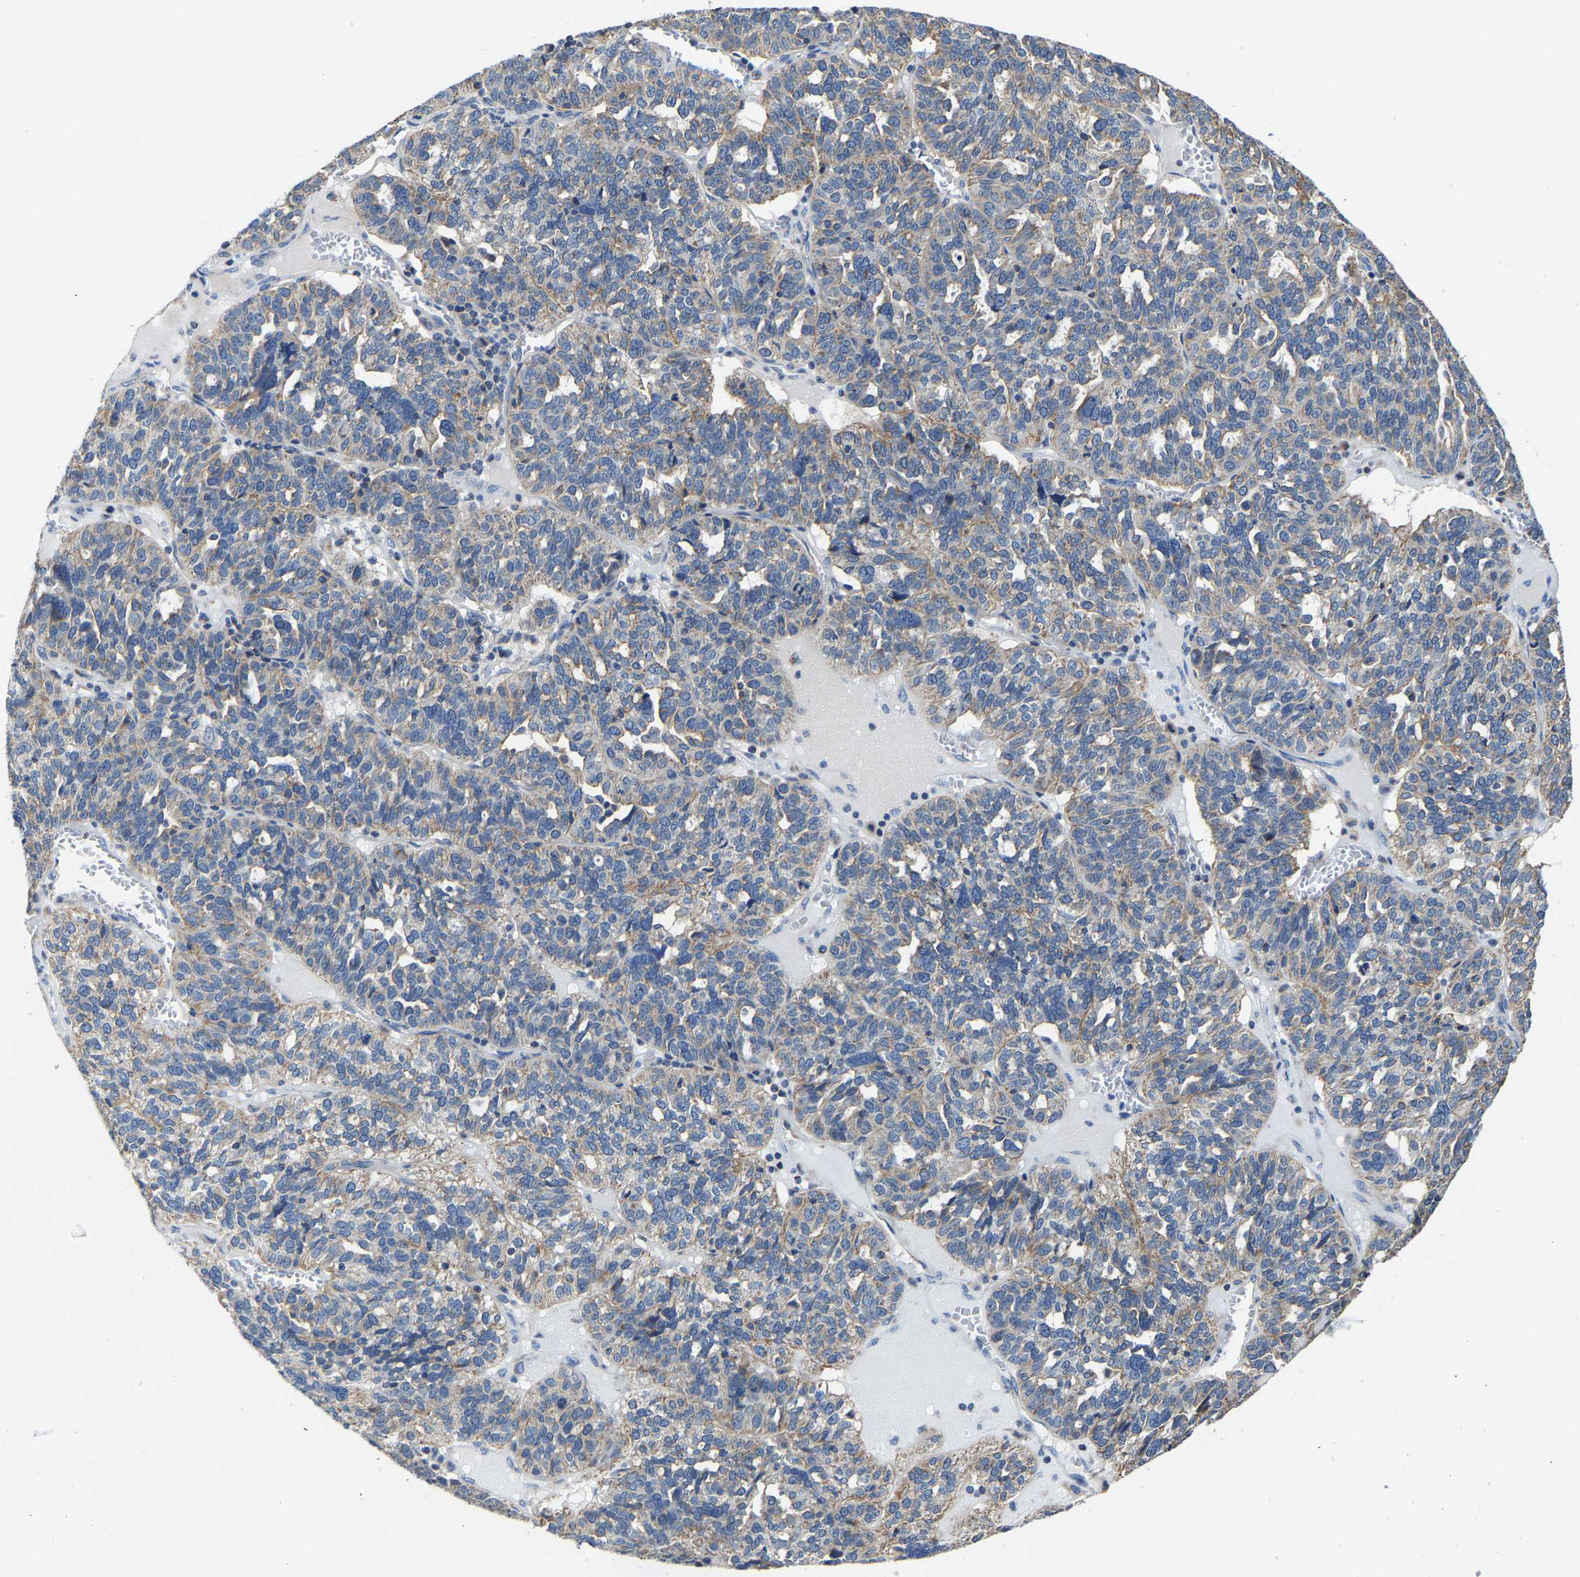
{"staining": {"intensity": "weak", "quantity": ">75%", "location": "cytoplasmic/membranous"}, "tissue": "ovarian cancer", "cell_type": "Tumor cells", "image_type": "cancer", "snomed": [{"axis": "morphology", "description": "Cystadenocarcinoma, serous, NOS"}, {"axis": "topography", "description": "Ovary"}], "caption": "A high-resolution photomicrograph shows immunohistochemistry staining of serous cystadenocarcinoma (ovarian), which reveals weak cytoplasmic/membranous expression in about >75% of tumor cells.", "gene": "AGK", "patient": {"sex": "female", "age": 59}}